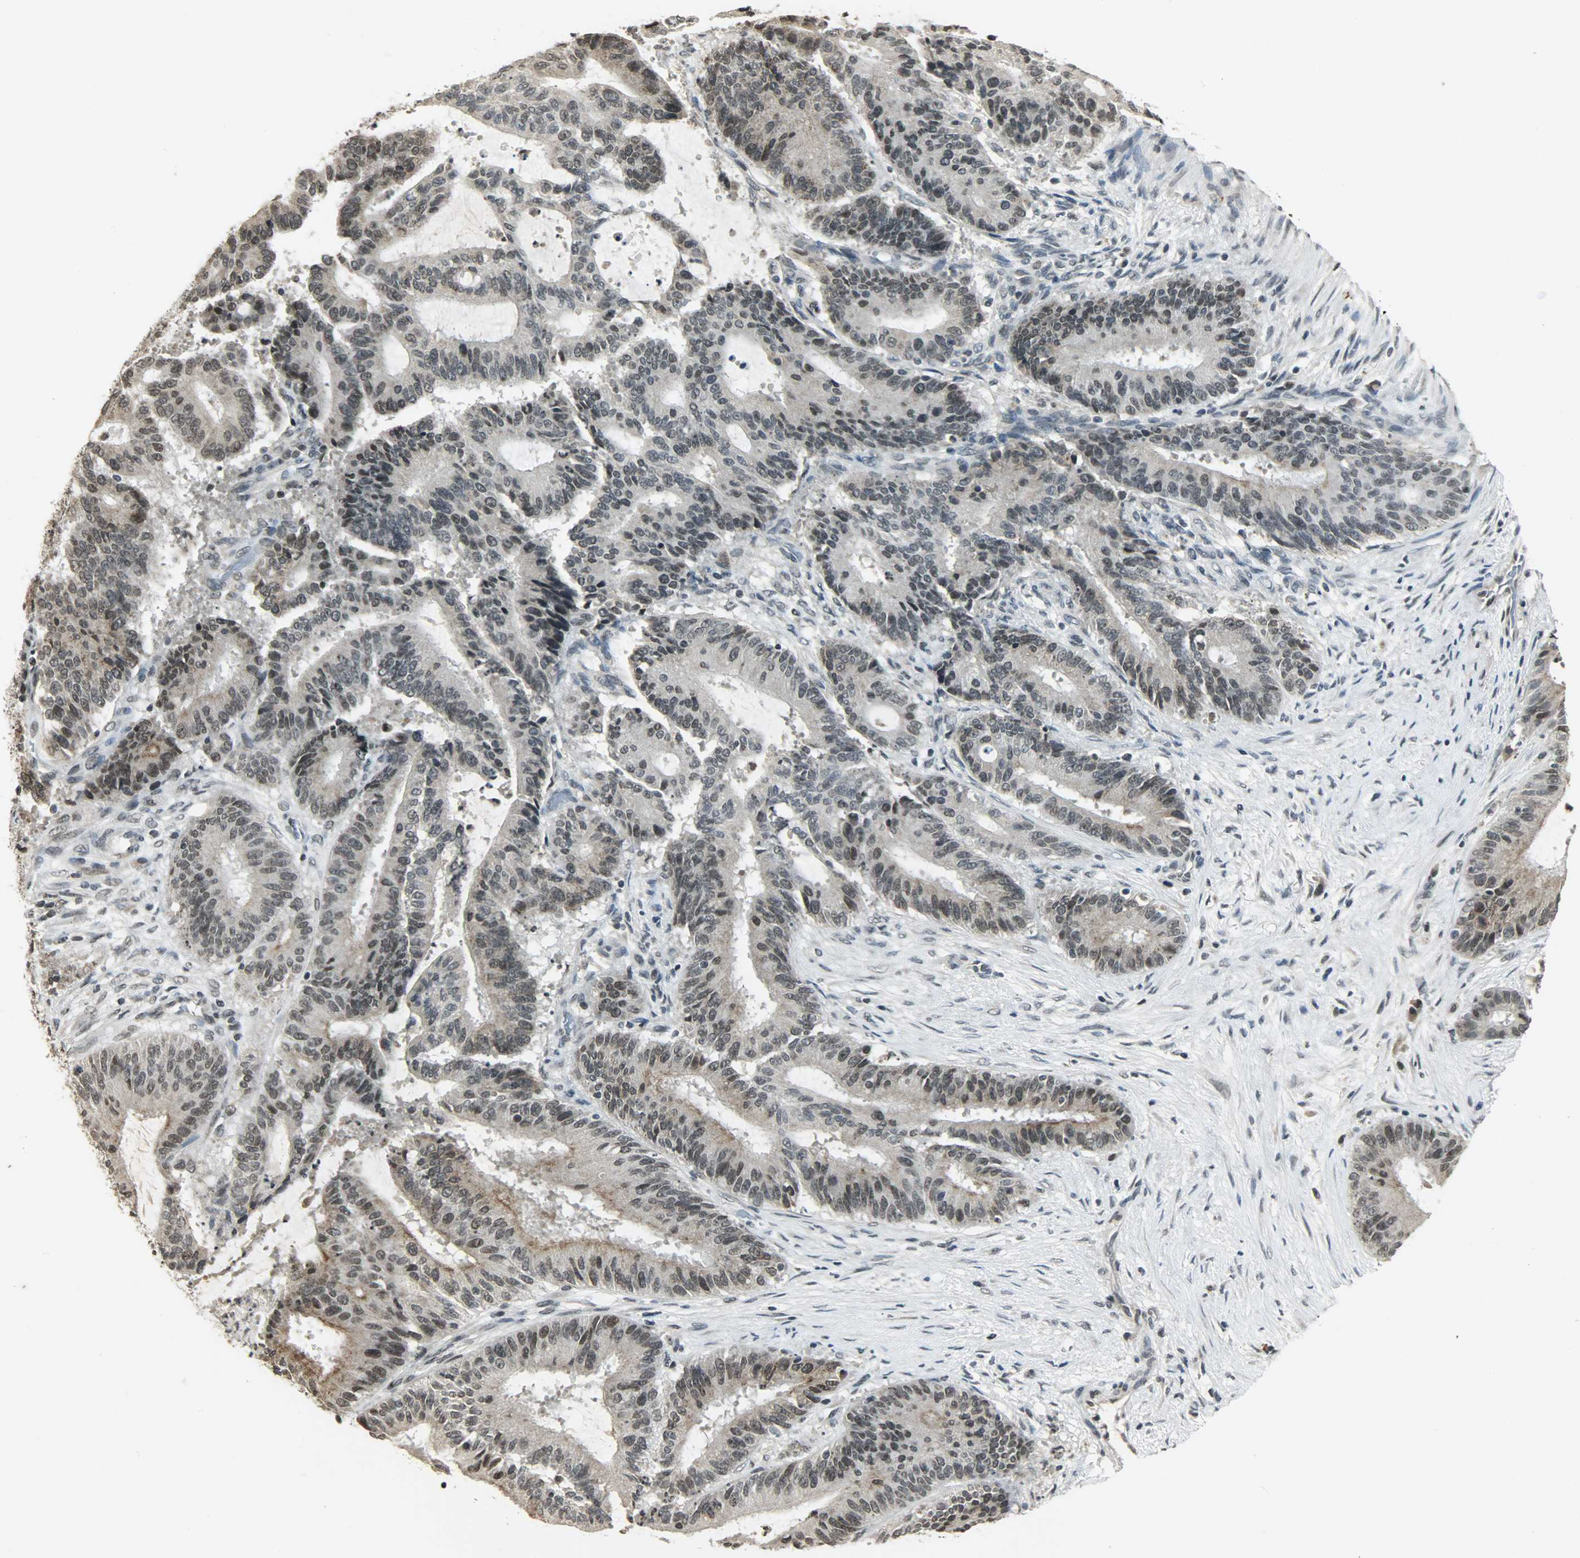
{"staining": {"intensity": "weak", "quantity": "25%-75%", "location": "nuclear"}, "tissue": "liver cancer", "cell_type": "Tumor cells", "image_type": "cancer", "snomed": [{"axis": "morphology", "description": "Cholangiocarcinoma"}, {"axis": "topography", "description": "Liver"}], "caption": "IHC (DAB) staining of human liver cholangiocarcinoma exhibits weak nuclear protein staining in approximately 25%-75% of tumor cells.", "gene": "SMARCA5", "patient": {"sex": "female", "age": 73}}